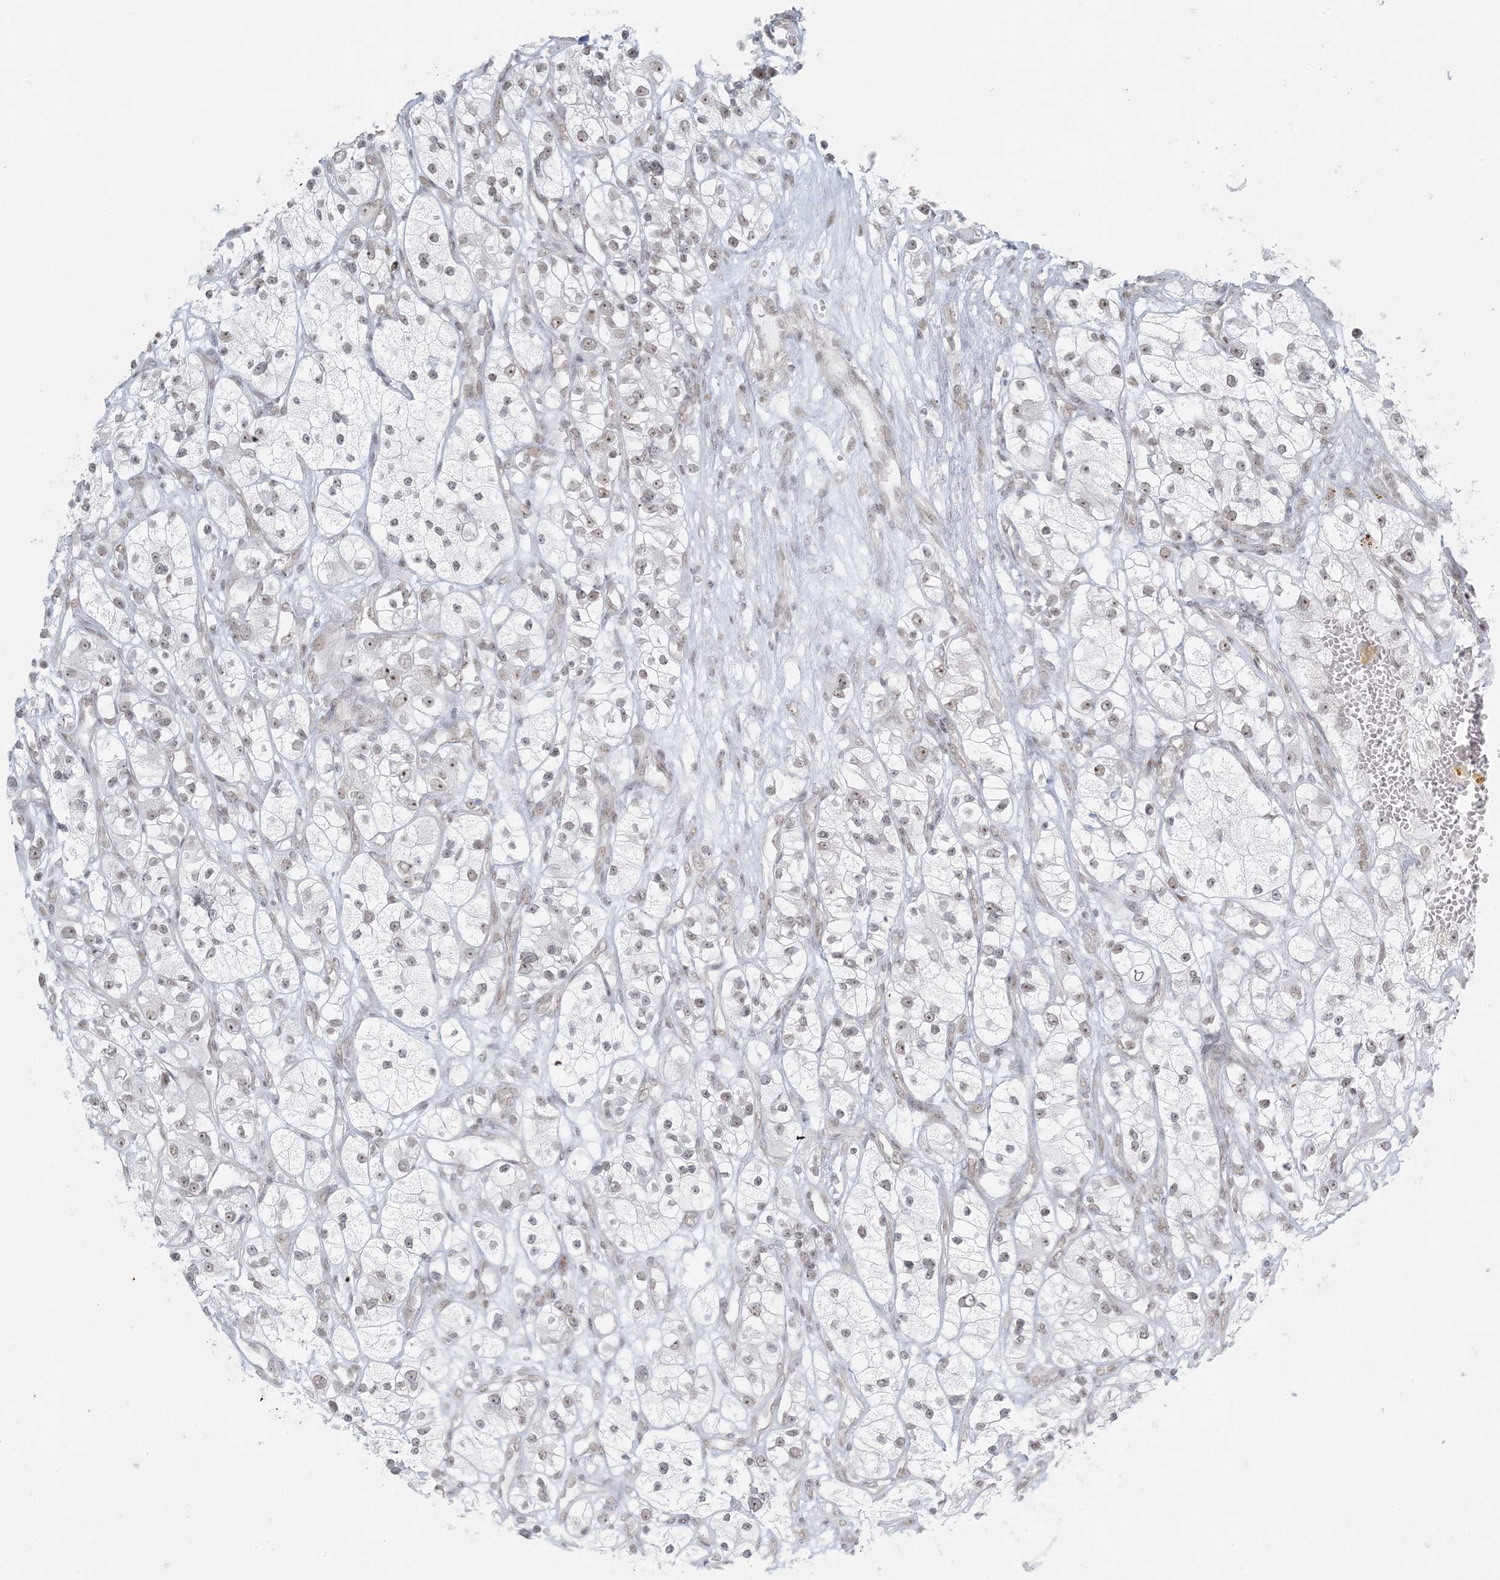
{"staining": {"intensity": "weak", "quantity": "25%-75%", "location": "nuclear"}, "tissue": "renal cancer", "cell_type": "Tumor cells", "image_type": "cancer", "snomed": [{"axis": "morphology", "description": "Adenocarcinoma, NOS"}, {"axis": "topography", "description": "Kidney"}], "caption": "Immunohistochemistry of renal adenocarcinoma shows low levels of weak nuclear expression in about 25%-75% of tumor cells.", "gene": "ZNF787", "patient": {"sex": "female", "age": 57}}